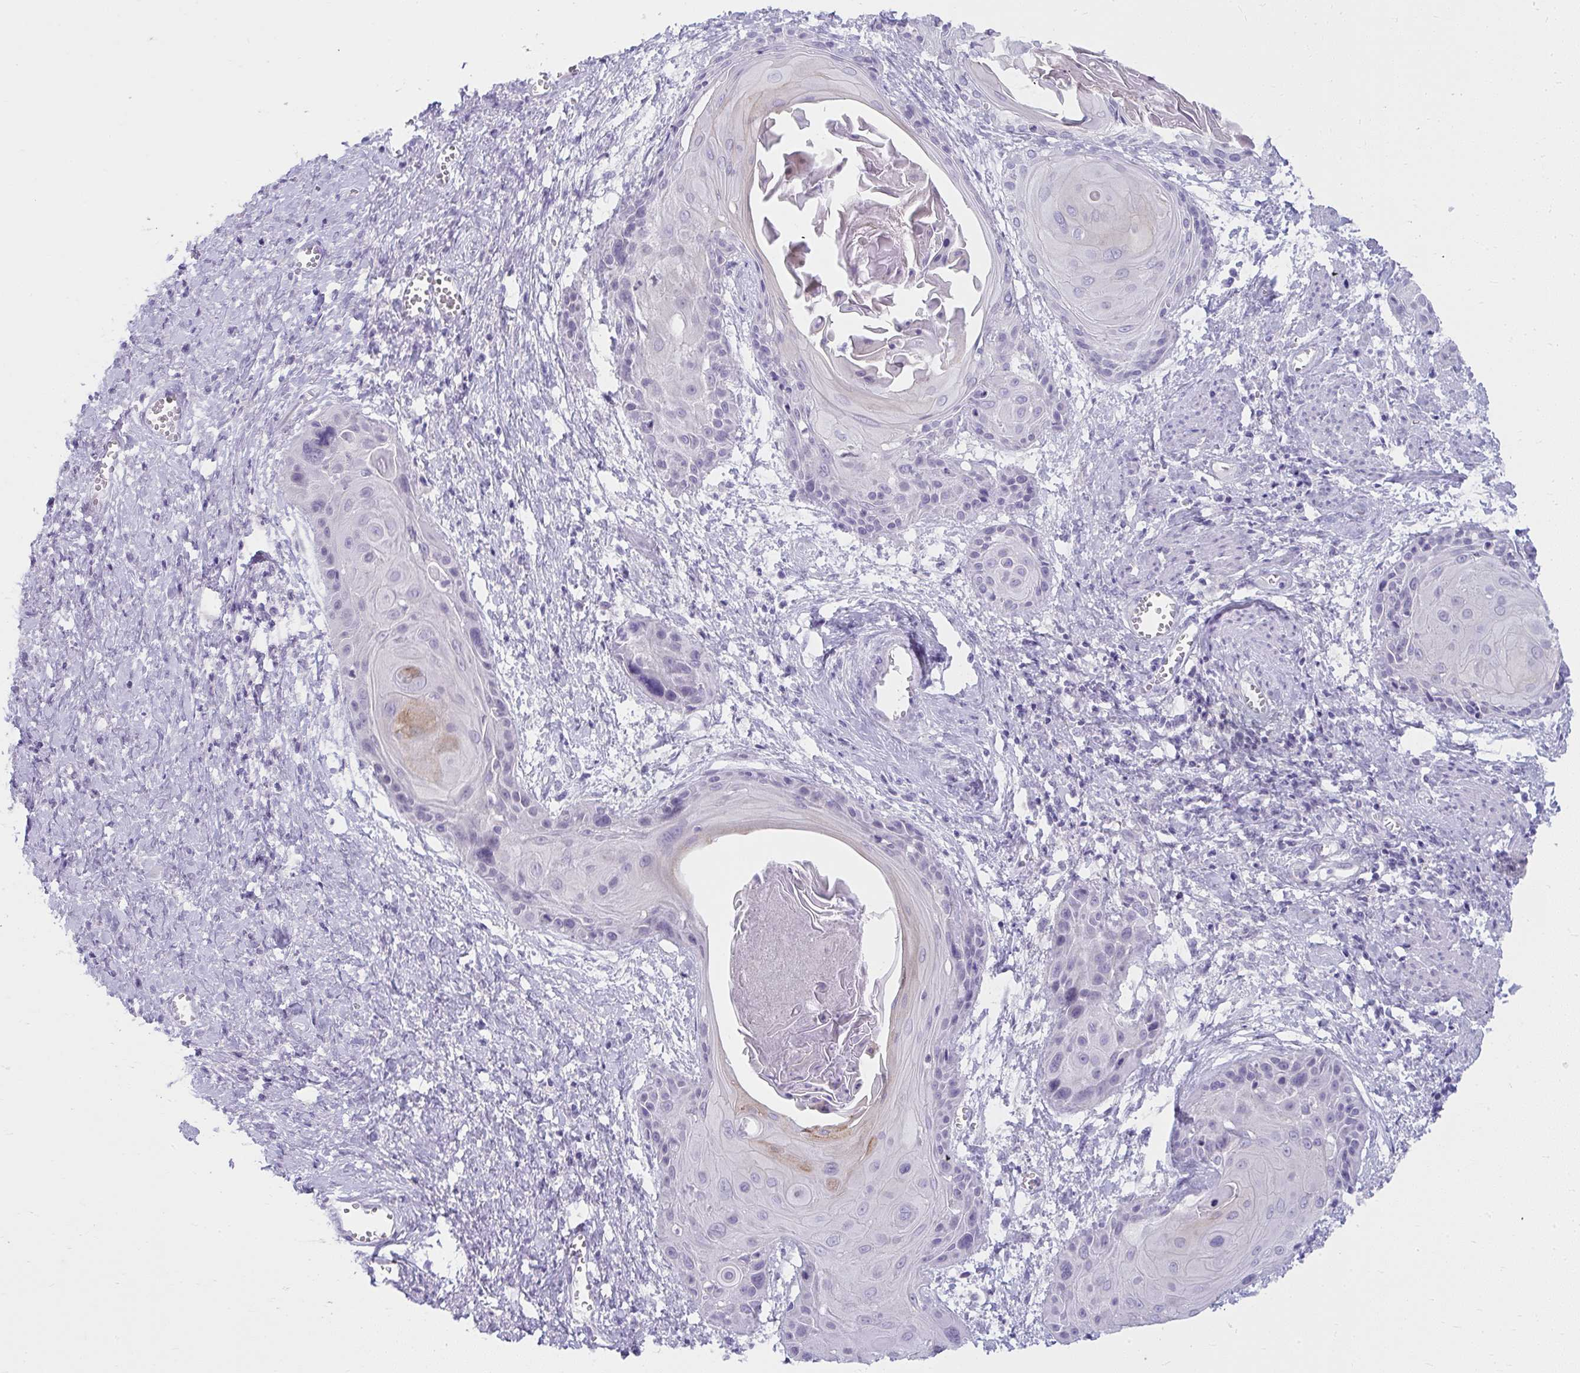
{"staining": {"intensity": "negative", "quantity": "none", "location": "none"}, "tissue": "cervical cancer", "cell_type": "Tumor cells", "image_type": "cancer", "snomed": [{"axis": "morphology", "description": "Squamous cell carcinoma, NOS"}, {"axis": "topography", "description": "Cervix"}], "caption": "A histopathology image of human cervical squamous cell carcinoma is negative for staining in tumor cells.", "gene": "UGT3A2", "patient": {"sex": "female", "age": 57}}